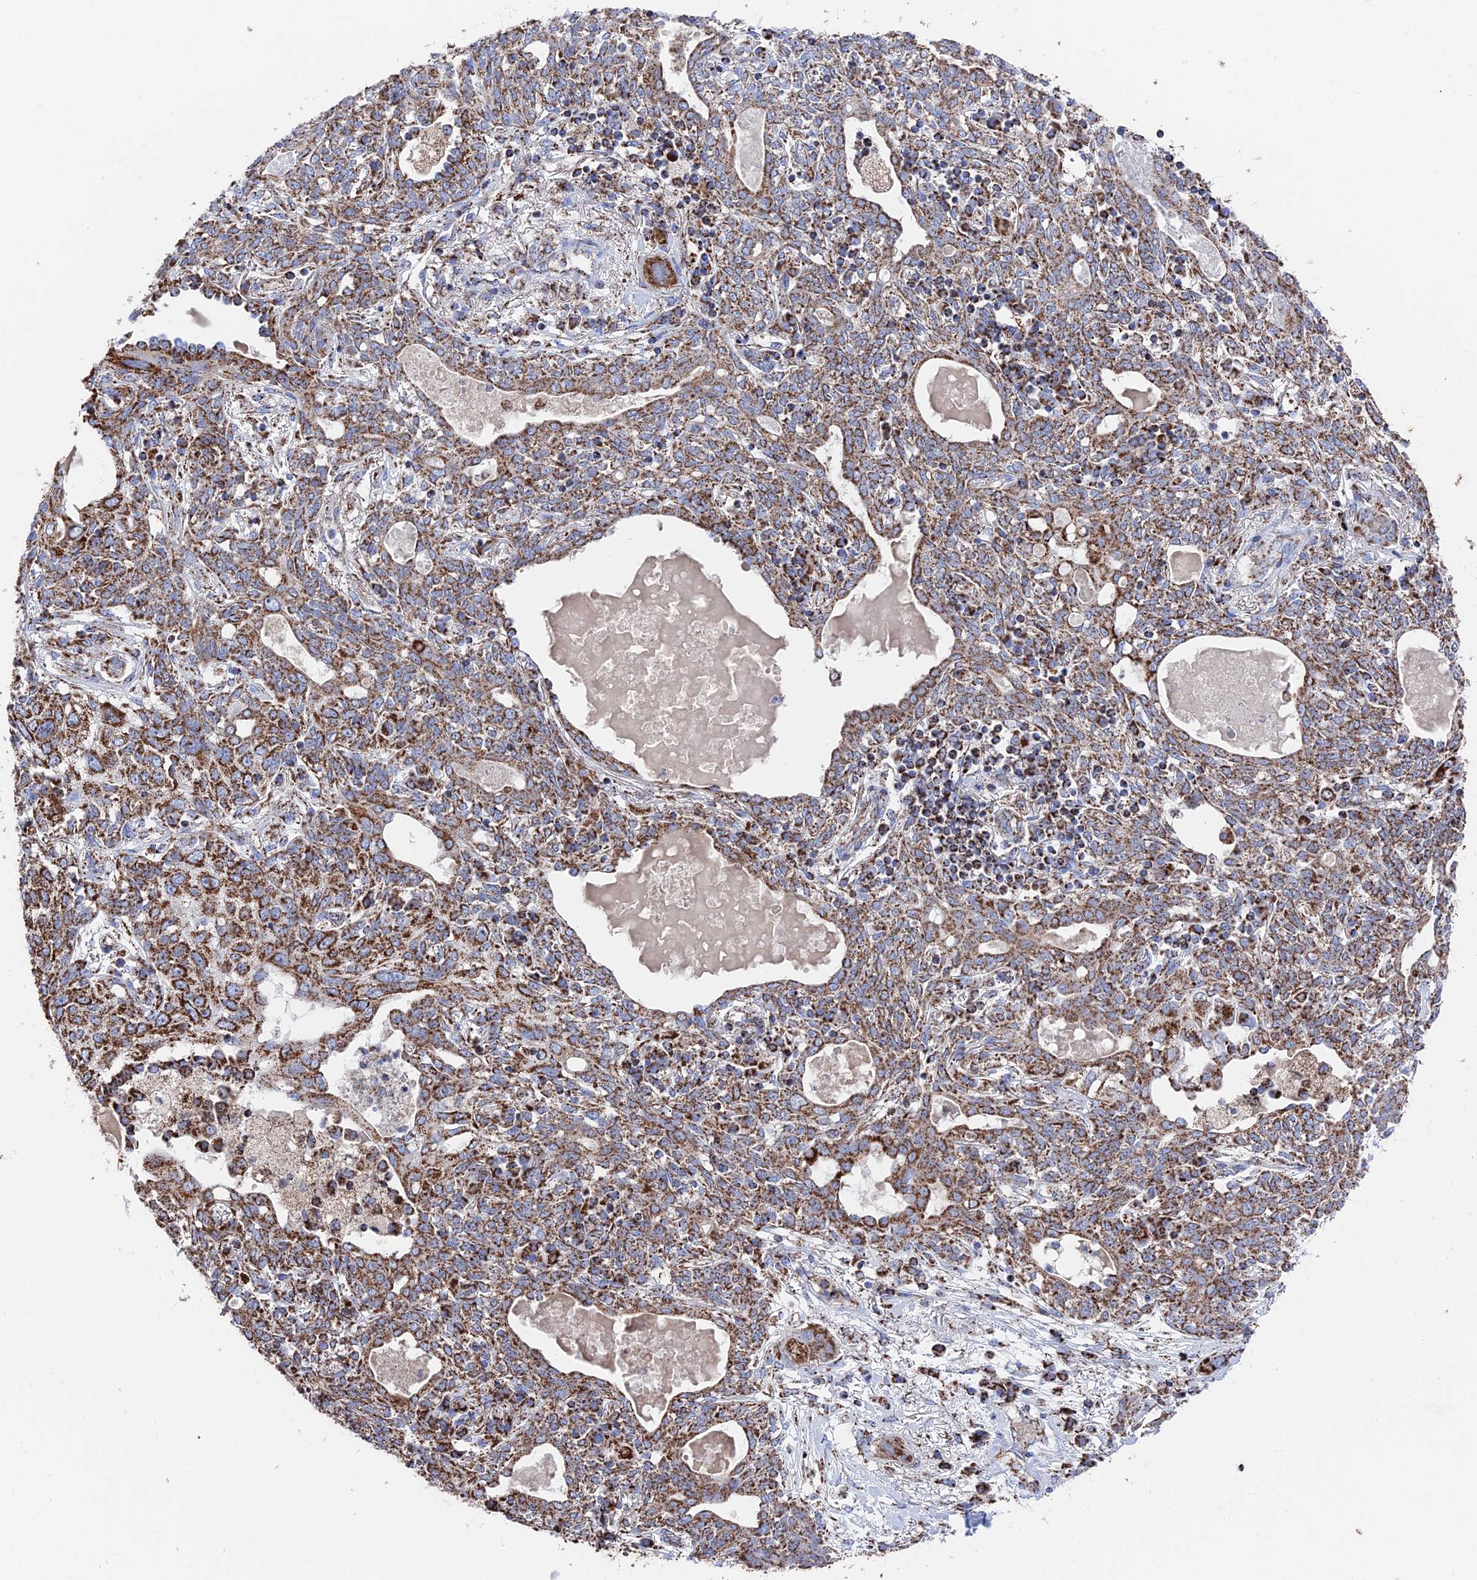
{"staining": {"intensity": "moderate", "quantity": ">75%", "location": "cytoplasmic/membranous"}, "tissue": "lung cancer", "cell_type": "Tumor cells", "image_type": "cancer", "snomed": [{"axis": "morphology", "description": "Squamous cell carcinoma, NOS"}, {"axis": "topography", "description": "Lung"}], "caption": "Protein expression analysis of human lung cancer (squamous cell carcinoma) reveals moderate cytoplasmic/membranous expression in approximately >75% of tumor cells.", "gene": "HAUS8", "patient": {"sex": "female", "age": 70}}